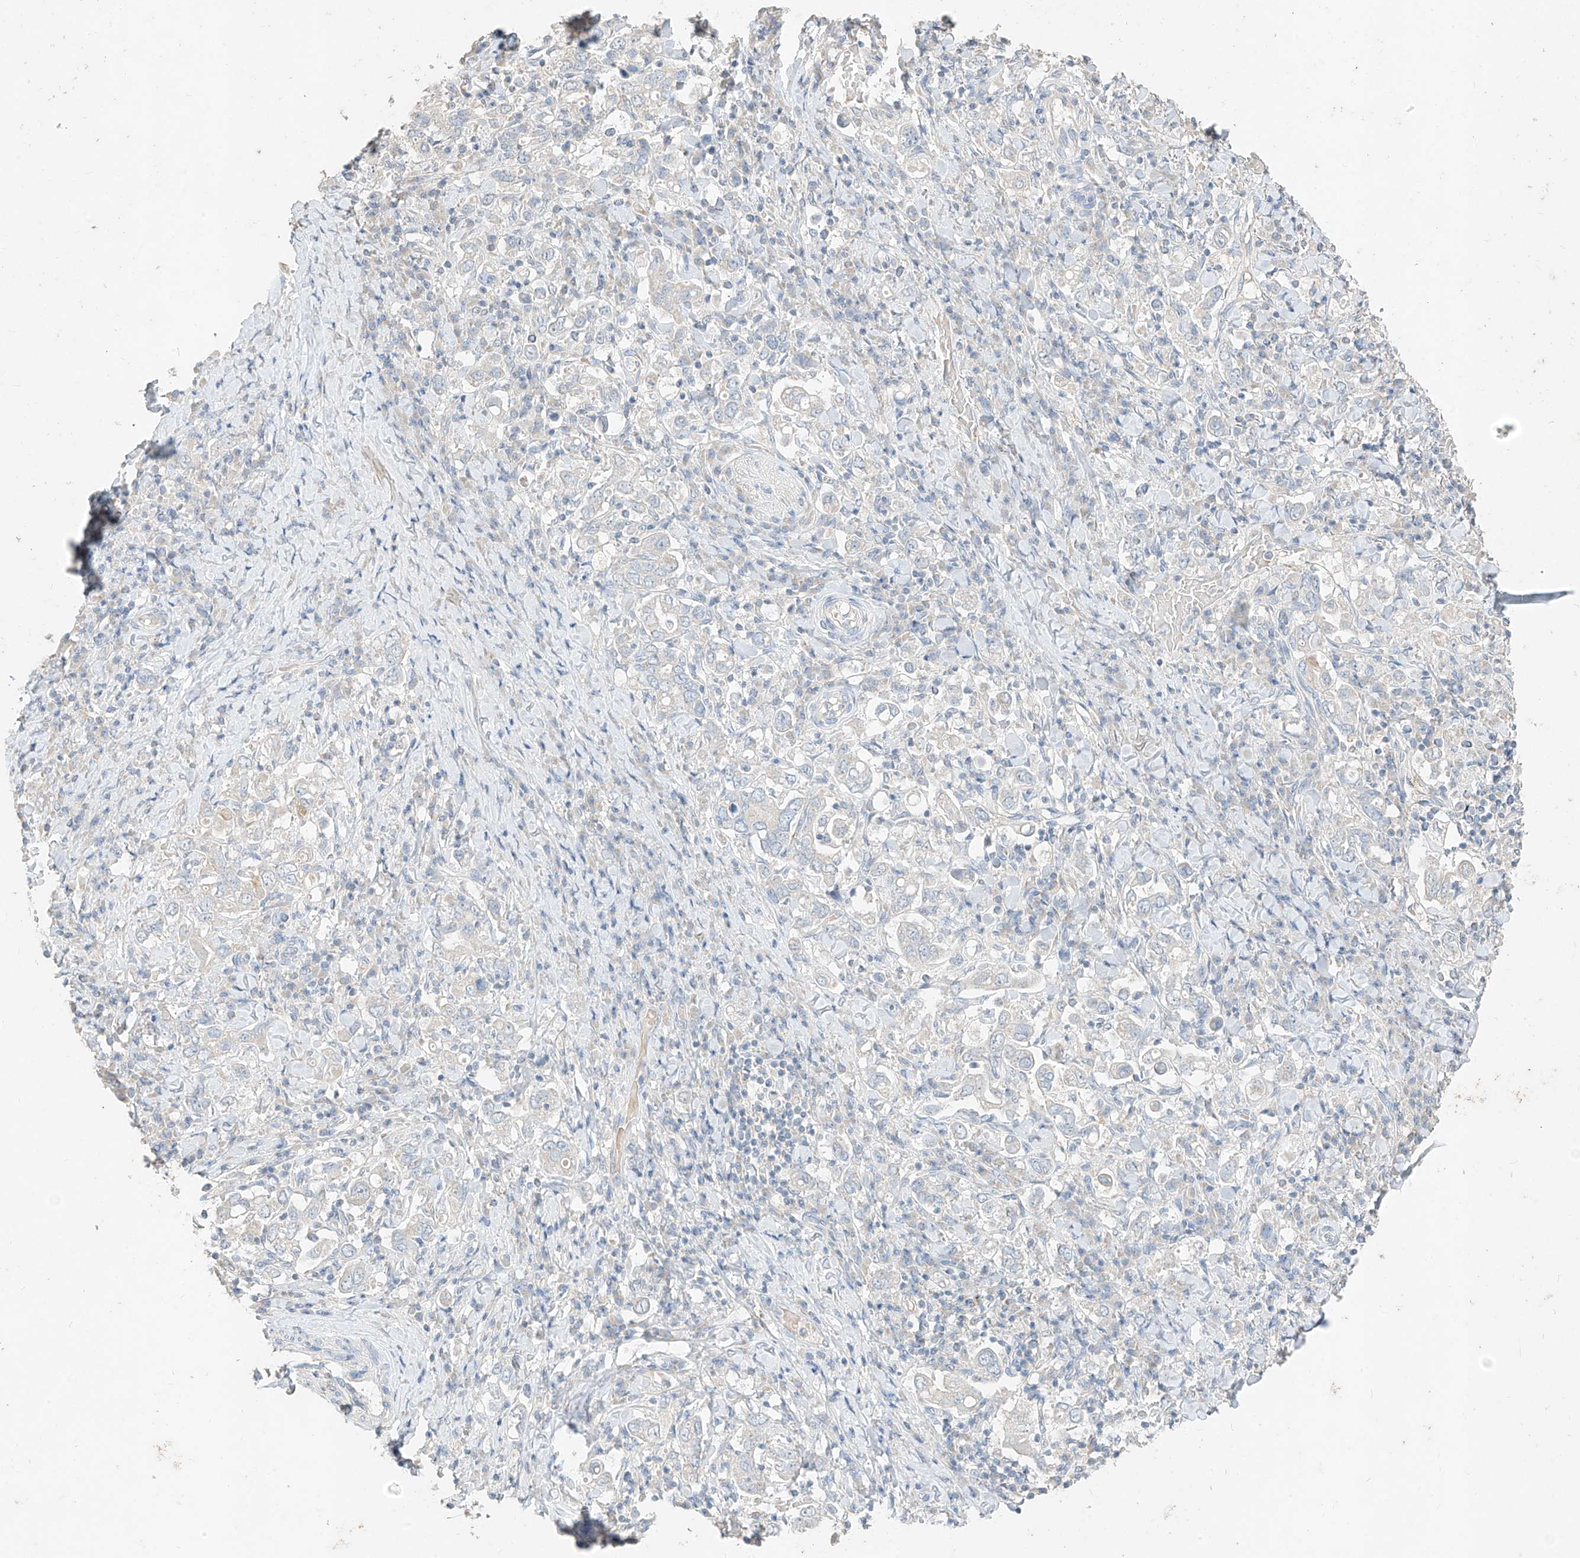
{"staining": {"intensity": "negative", "quantity": "none", "location": "none"}, "tissue": "stomach cancer", "cell_type": "Tumor cells", "image_type": "cancer", "snomed": [{"axis": "morphology", "description": "Adenocarcinoma, NOS"}, {"axis": "topography", "description": "Stomach, upper"}], "caption": "IHC micrograph of neoplastic tissue: adenocarcinoma (stomach) stained with DAB (3,3'-diaminobenzidine) shows no significant protein staining in tumor cells. (DAB (3,3'-diaminobenzidine) IHC with hematoxylin counter stain).", "gene": "ZZEF1", "patient": {"sex": "male", "age": 62}}